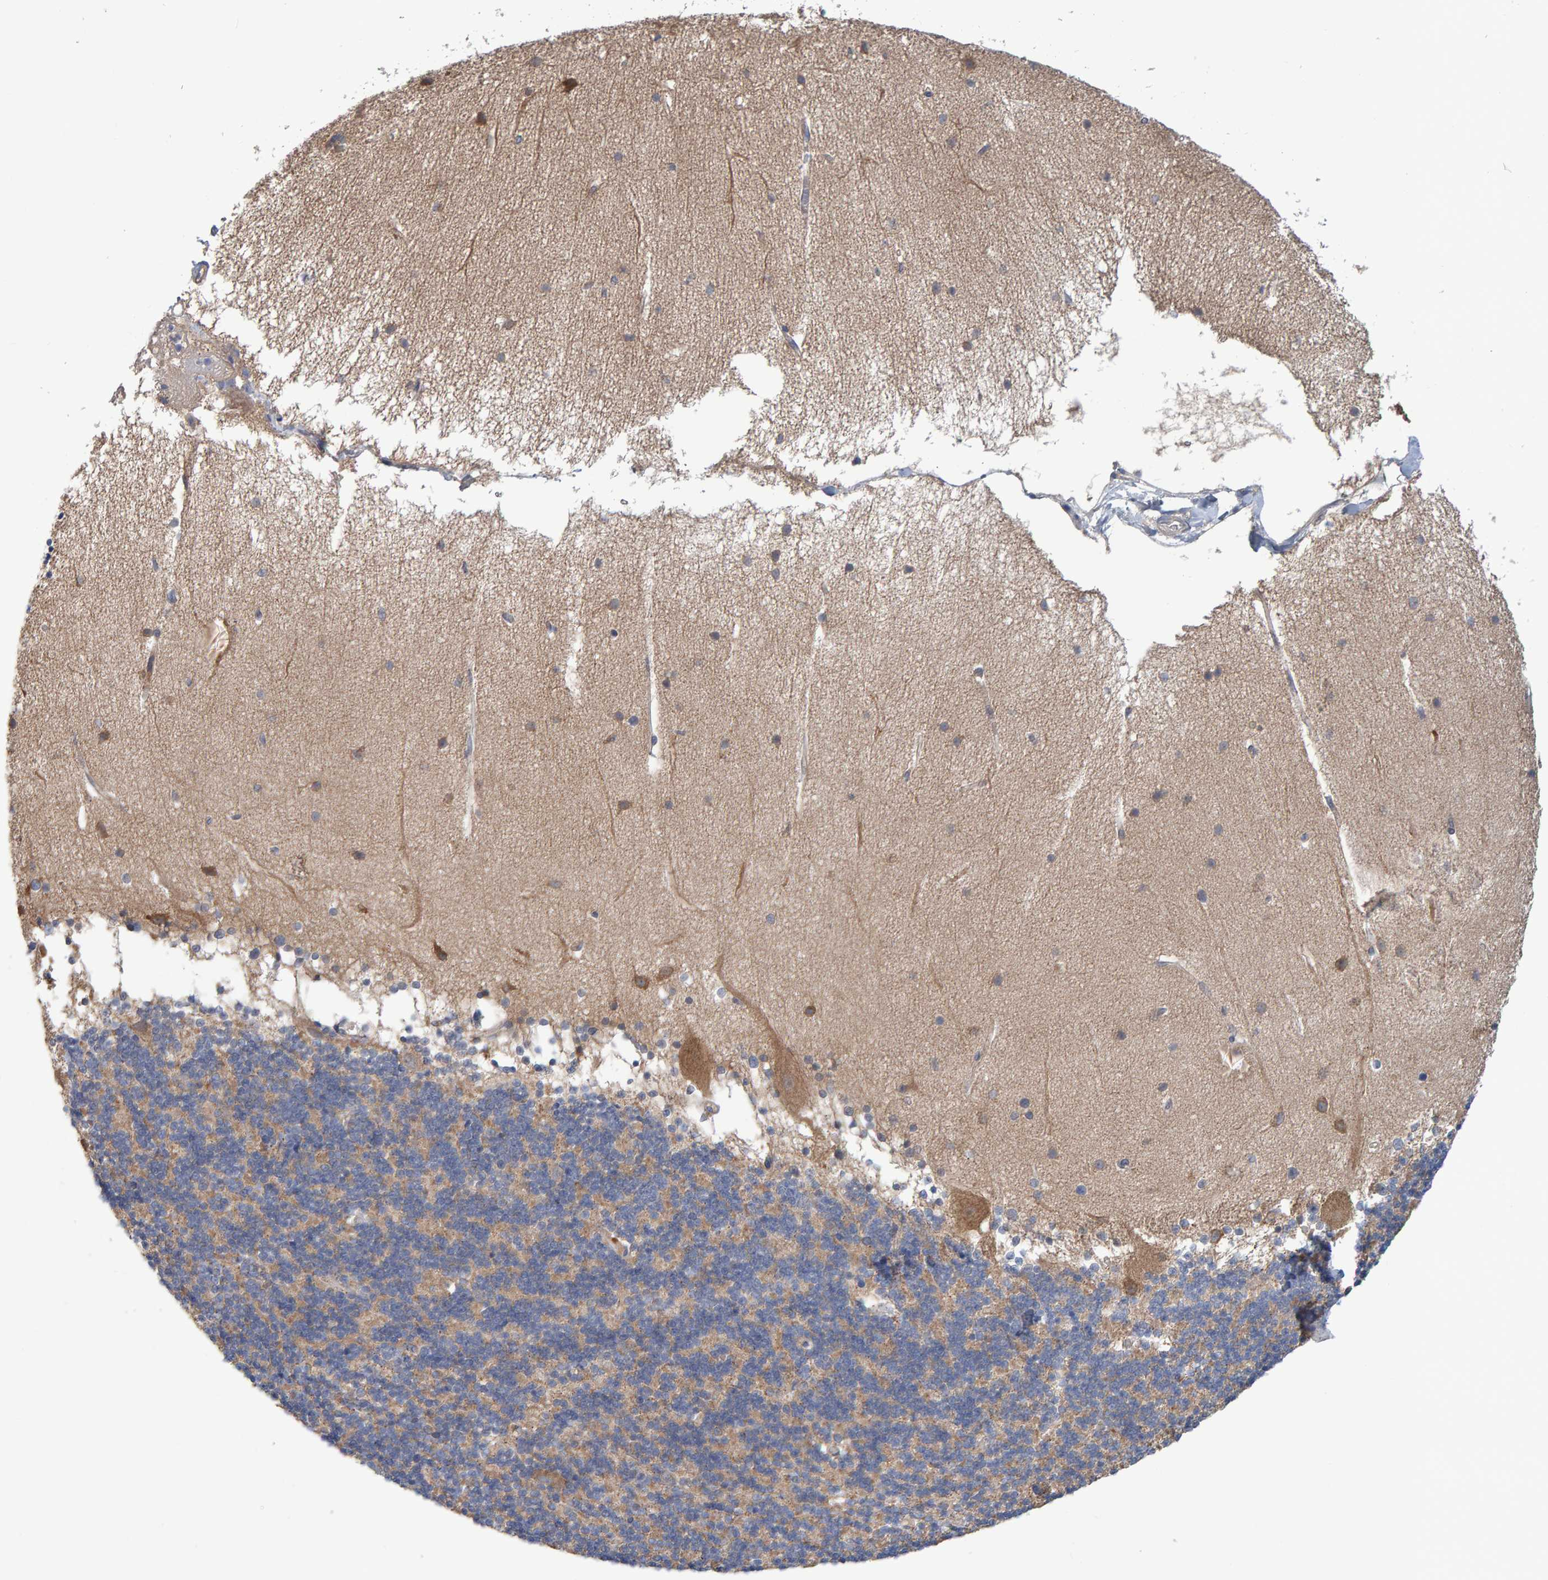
{"staining": {"intensity": "weak", "quantity": "25%-75%", "location": "cytoplasmic/membranous"}, "tissue": "cerebellum", "cell_type": "Cells in granular layer", "image_type": "normal", "snomed": [{"axis": "morphology", "description": "Normal tissue, NOS"}, {"axis": "topography", "description": "Cerebellum"}], "caption": "A micrograph showing weak cytoplasmic/membranous staining in approximately 25%-75% of cells in granular layer in benign cerebellum, as visualized by brown immunohistochemical staining.", "gene": "TATDN1", "patient": {"sex": "female", "age": 54}}